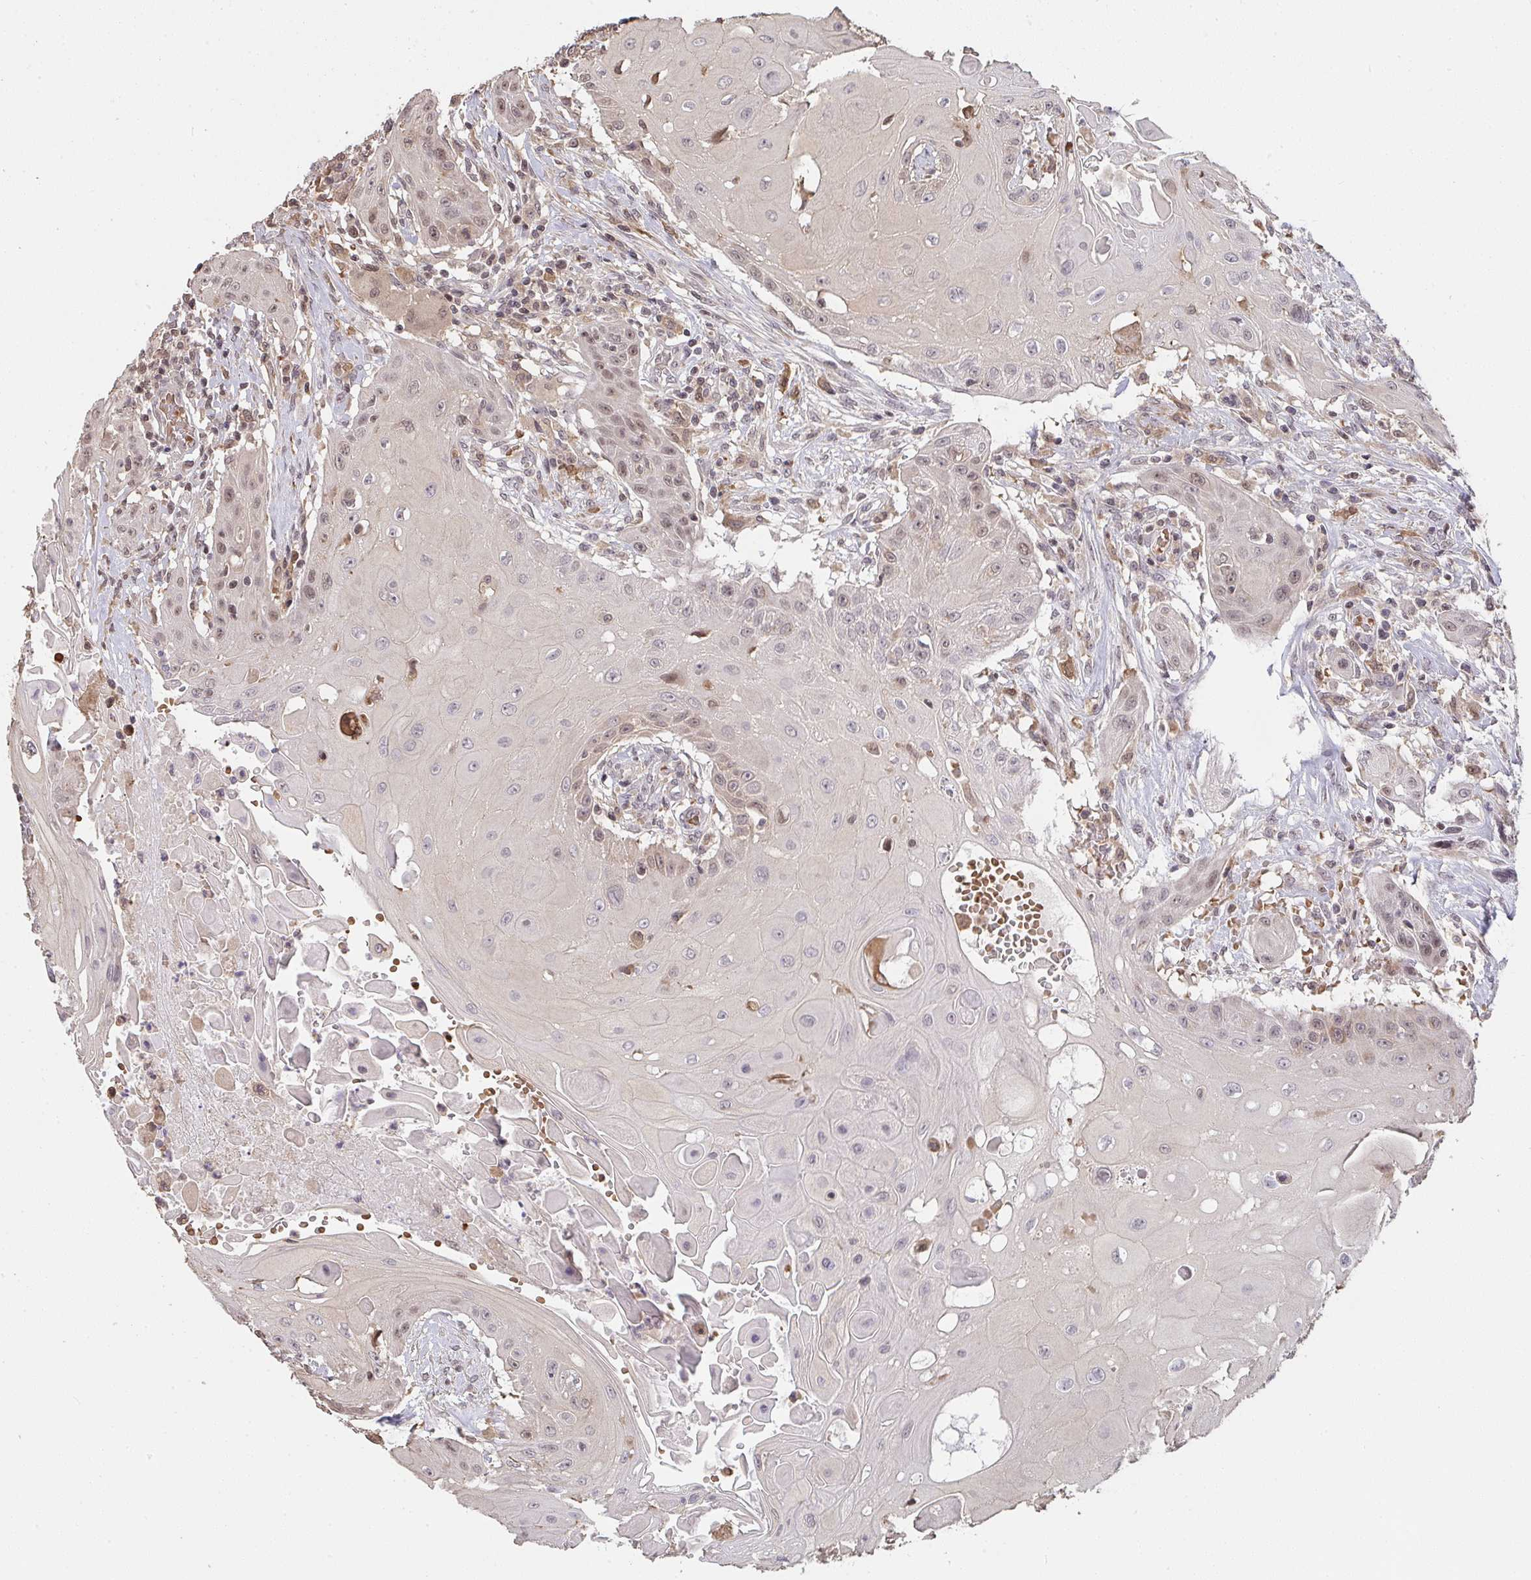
{"staining": {"intensity": "moderate", "quantity": "25%-75%", "location": "nuclear"}, "tissue": "head and neck cancer", "cell_type": "Tumor cells", "image_type": "cancer", "snomed": [{"axis": "morphology", "description": "Squamous cell carcinoma, NOS"}, {"axis": "topography", "description": "Oral tissue"}, {"axis": "topography", "description": "Head-Neck"}, {"axis": "topography", "description": "Neck, NOS"}], "caption": "This photomicrograph demonstrates immunohistochemistry staining of head and neck cancer (squamous cell carcinoma), with medium moderate nuclear expression in approximately 25%-75% of tumor cells.", "gene": "SAP30", "patient": {"sex": "female", "age": 55}}